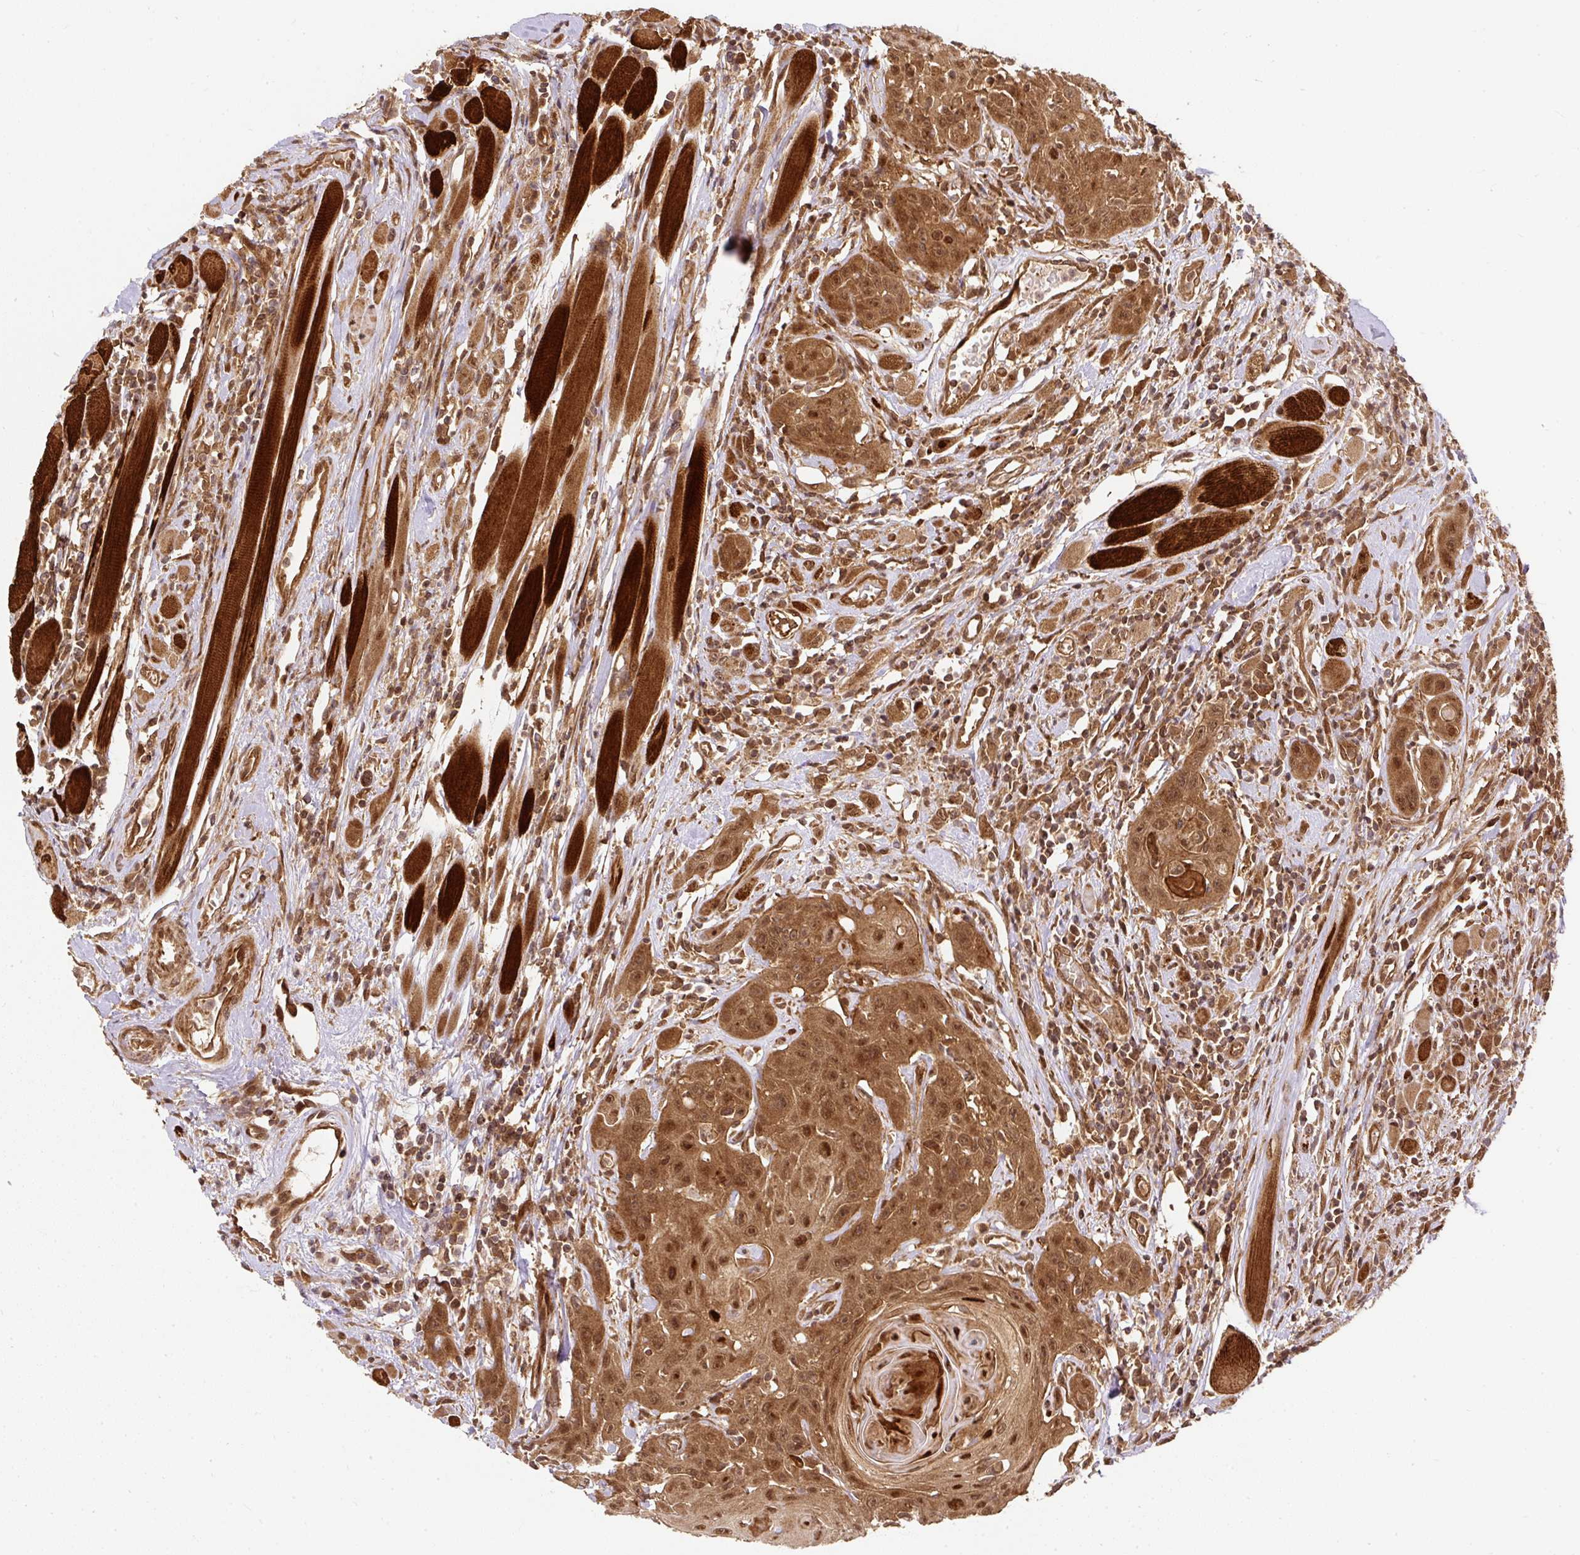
{"staining": {"intensity": "strong", "quantity": ">75%", "location": "cytoplasmic/membranous,nuclear"}, "tissue": "head and neck cancer", "cell_type": "Tumor cells", "image_type": "cancer", "snomed": [{"axis": "morphology", "description": "Squamous cell carcinoma, NOS"}, {"axis": "topography", "description": "Head-Neck"}], "caption": "Immunohistochemistry (IHC) micrograph of head and neck cancer stained for a protein (brown), which shows high levels of strong cytoplasmic/membranous and nuclear expression in approximately >75% of tumor cells.", "gene": "PSMD1", "patient": {"sex": "female", "age": 59}}